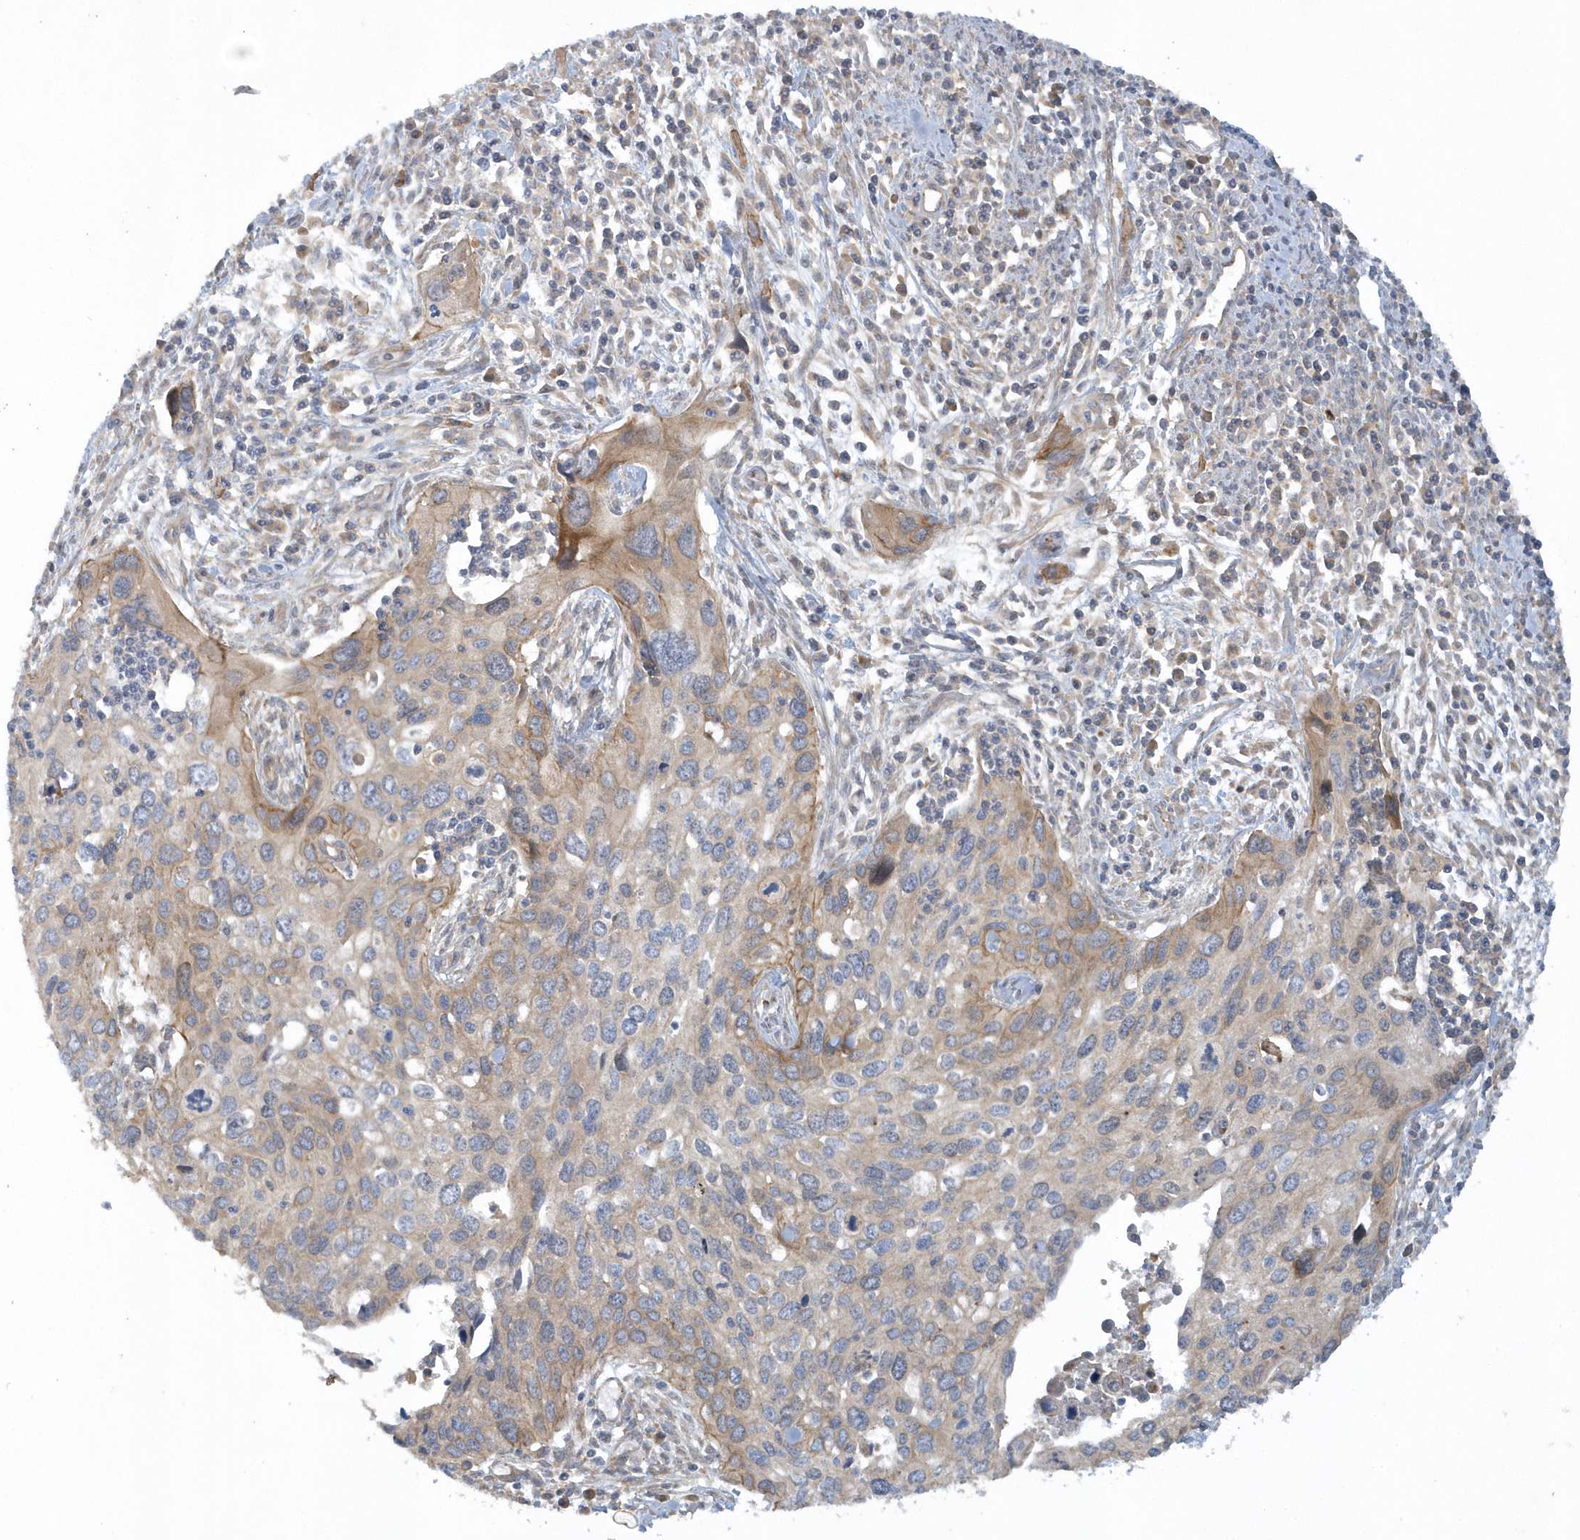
{"staining": {"intensity": "moderate", "quantity": "<25%", "location": "cytoplasmic/membranous"}, "tissue": "cervical cancer", "cell_type": "Tumor cells", "image_type": "cancer", "snomed": [{"axis": "morphology", "description": "Squamous cell carcinoma, NOS"}, {"axis": "topography", "description": "Cervix"}], "caption": "Cervical squamous cell carcinoma stained for a protein shows moderate cytoplasmic/membranous positivity in tumor cells.", "gene": "CNOT10", "patient": {"sex": "female", "age": 55}}